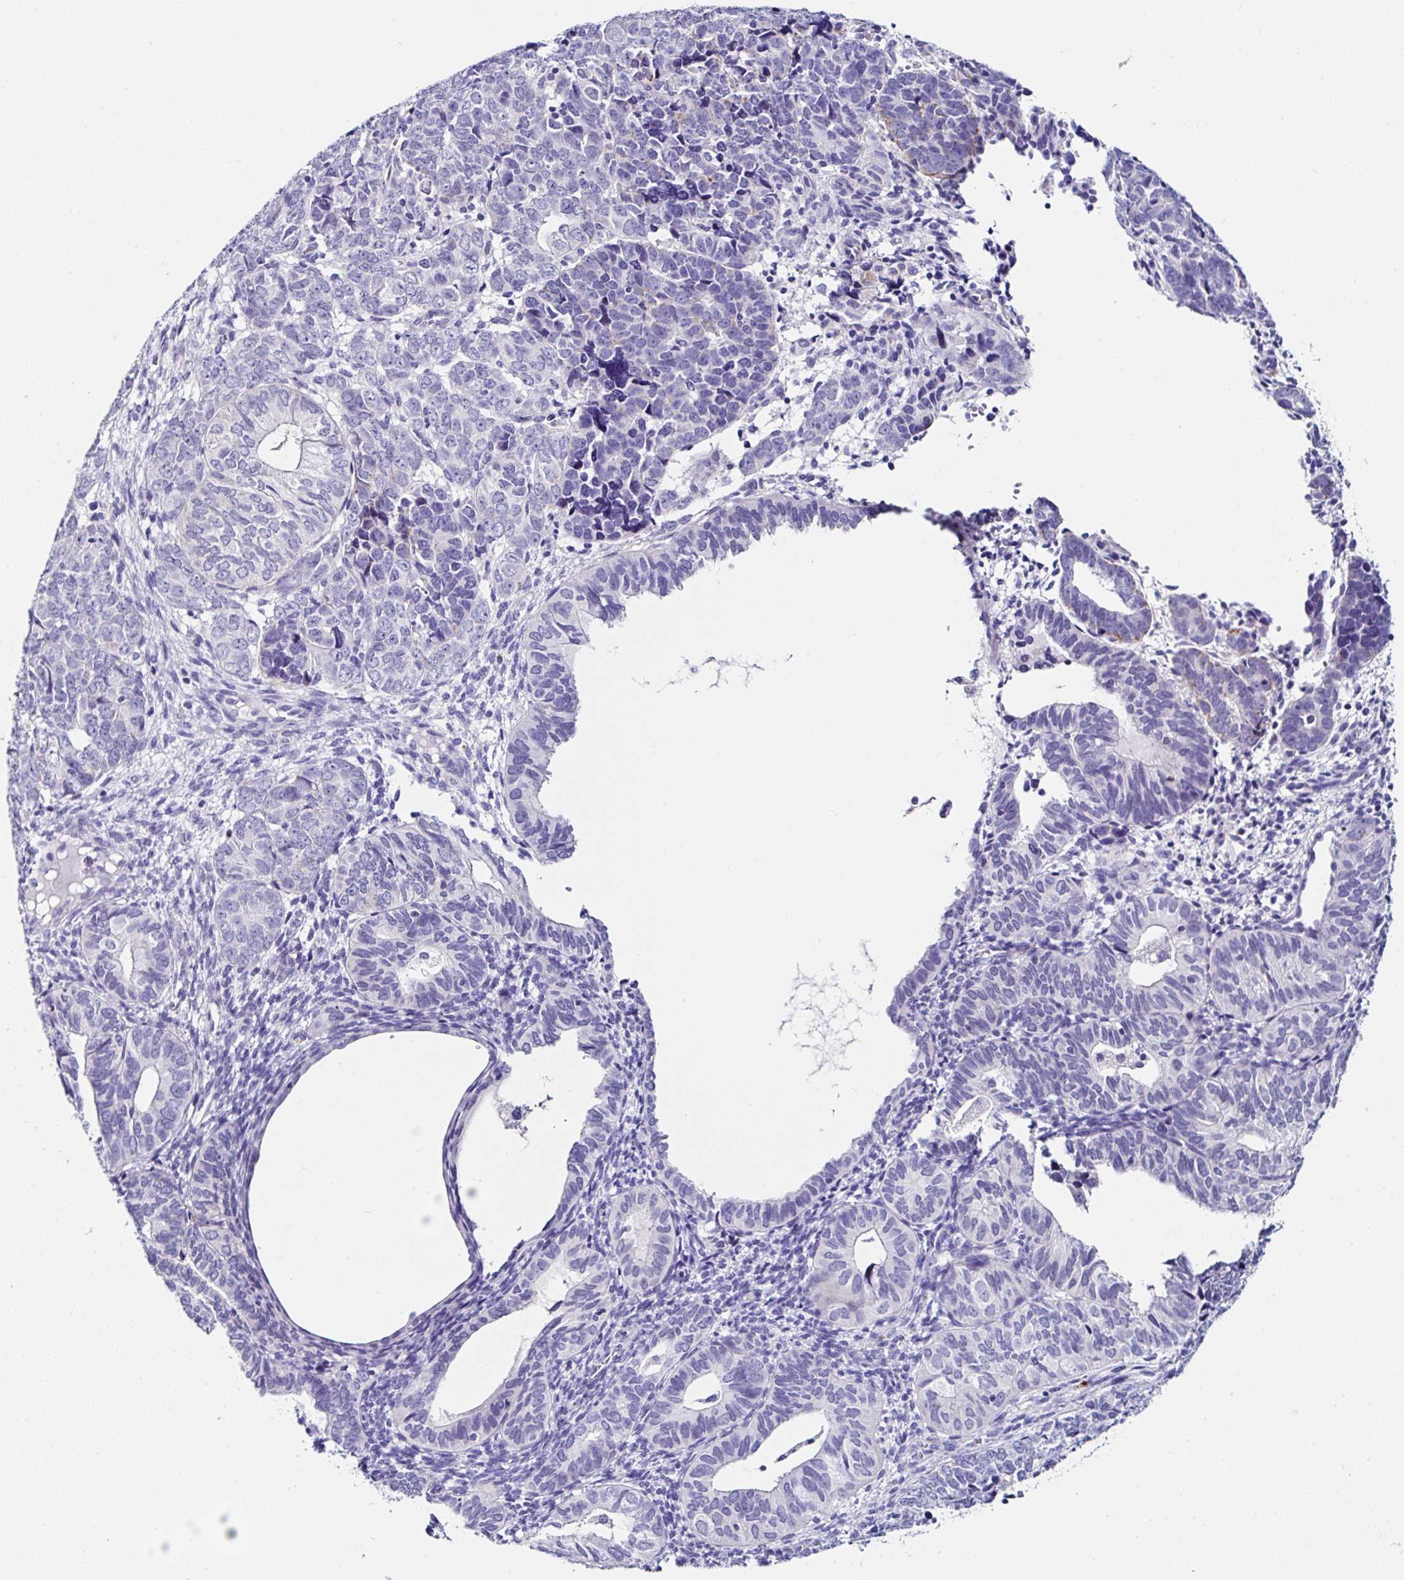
{"staining": {"intensity": "negative", "quantity": "none", "location": "none"}, "tissue": "endometrial cancer", "cell_type": "Tumor cells", "image_type": "cancer", "snomed": [{"axis": "morphology", "description": "Adenocarcinoma, NOS"}, {"axis": "topography", "description": "Endometrium"}], "caption": "Protein analysis of endometrial cancer (adenocarcinoma) displays no significant positivity in tumor cells.", "gene": "TMPRSS11E", "patient": {"sex": "female", "age": 82}}